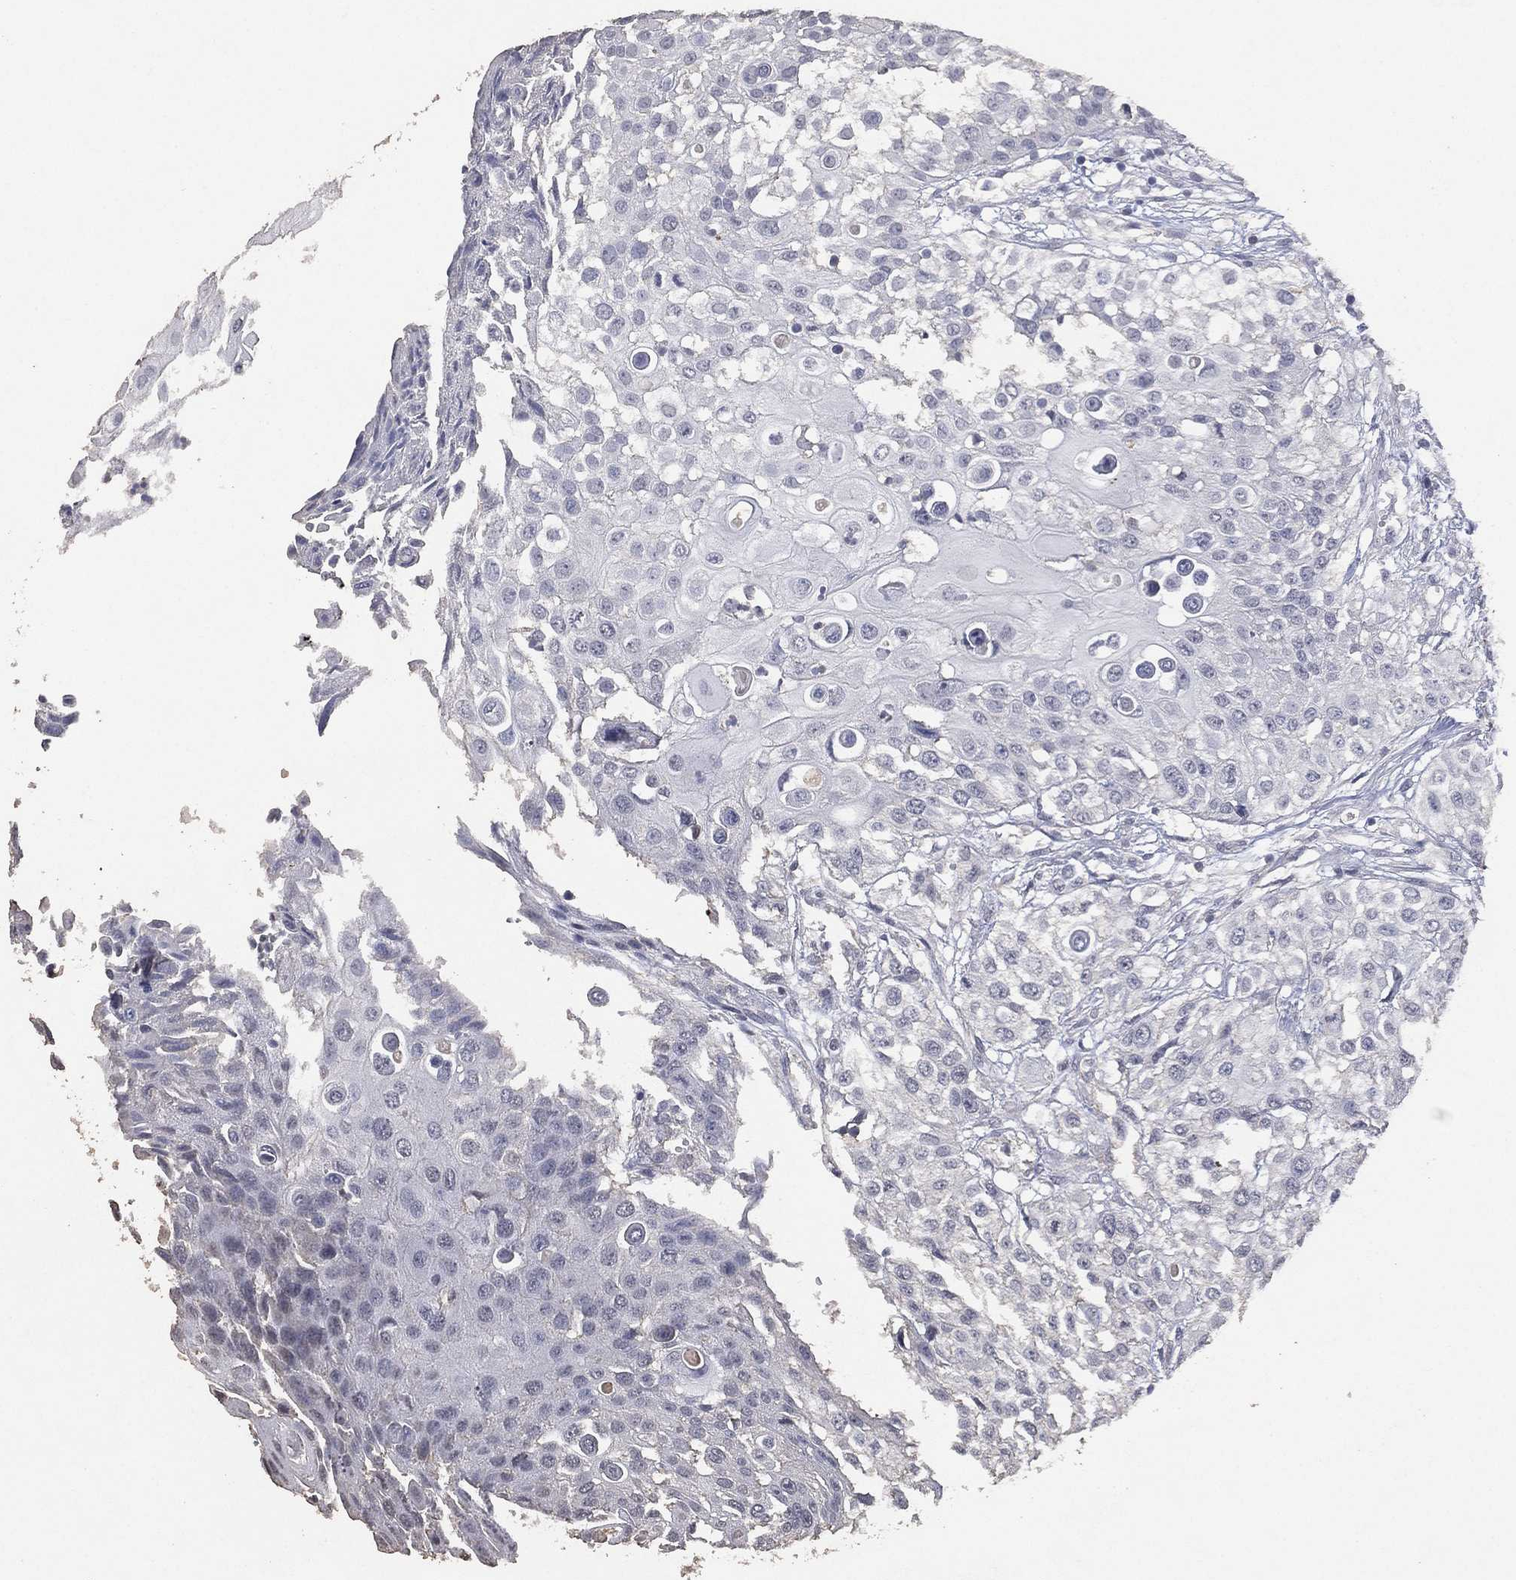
{"staining": {"intensity": "negative", "quantity": "none", "location": "none"}, "tissue": "urothelial cancer", "cell_type": "Tumor cells", "image_type": "cancer", "snomed": [{"axis": "morphology", "description": "Urothelial carcinoma, High grade"}, {"axis": "topography", "description": "Urinary bladder"}], "caption": "Urothelial cancer was stained to show a protein in brown. There is no significant positivity in tumor cells.", "gene": "ADPRHL1", "patient": {"sex": "female", "age": 79}}